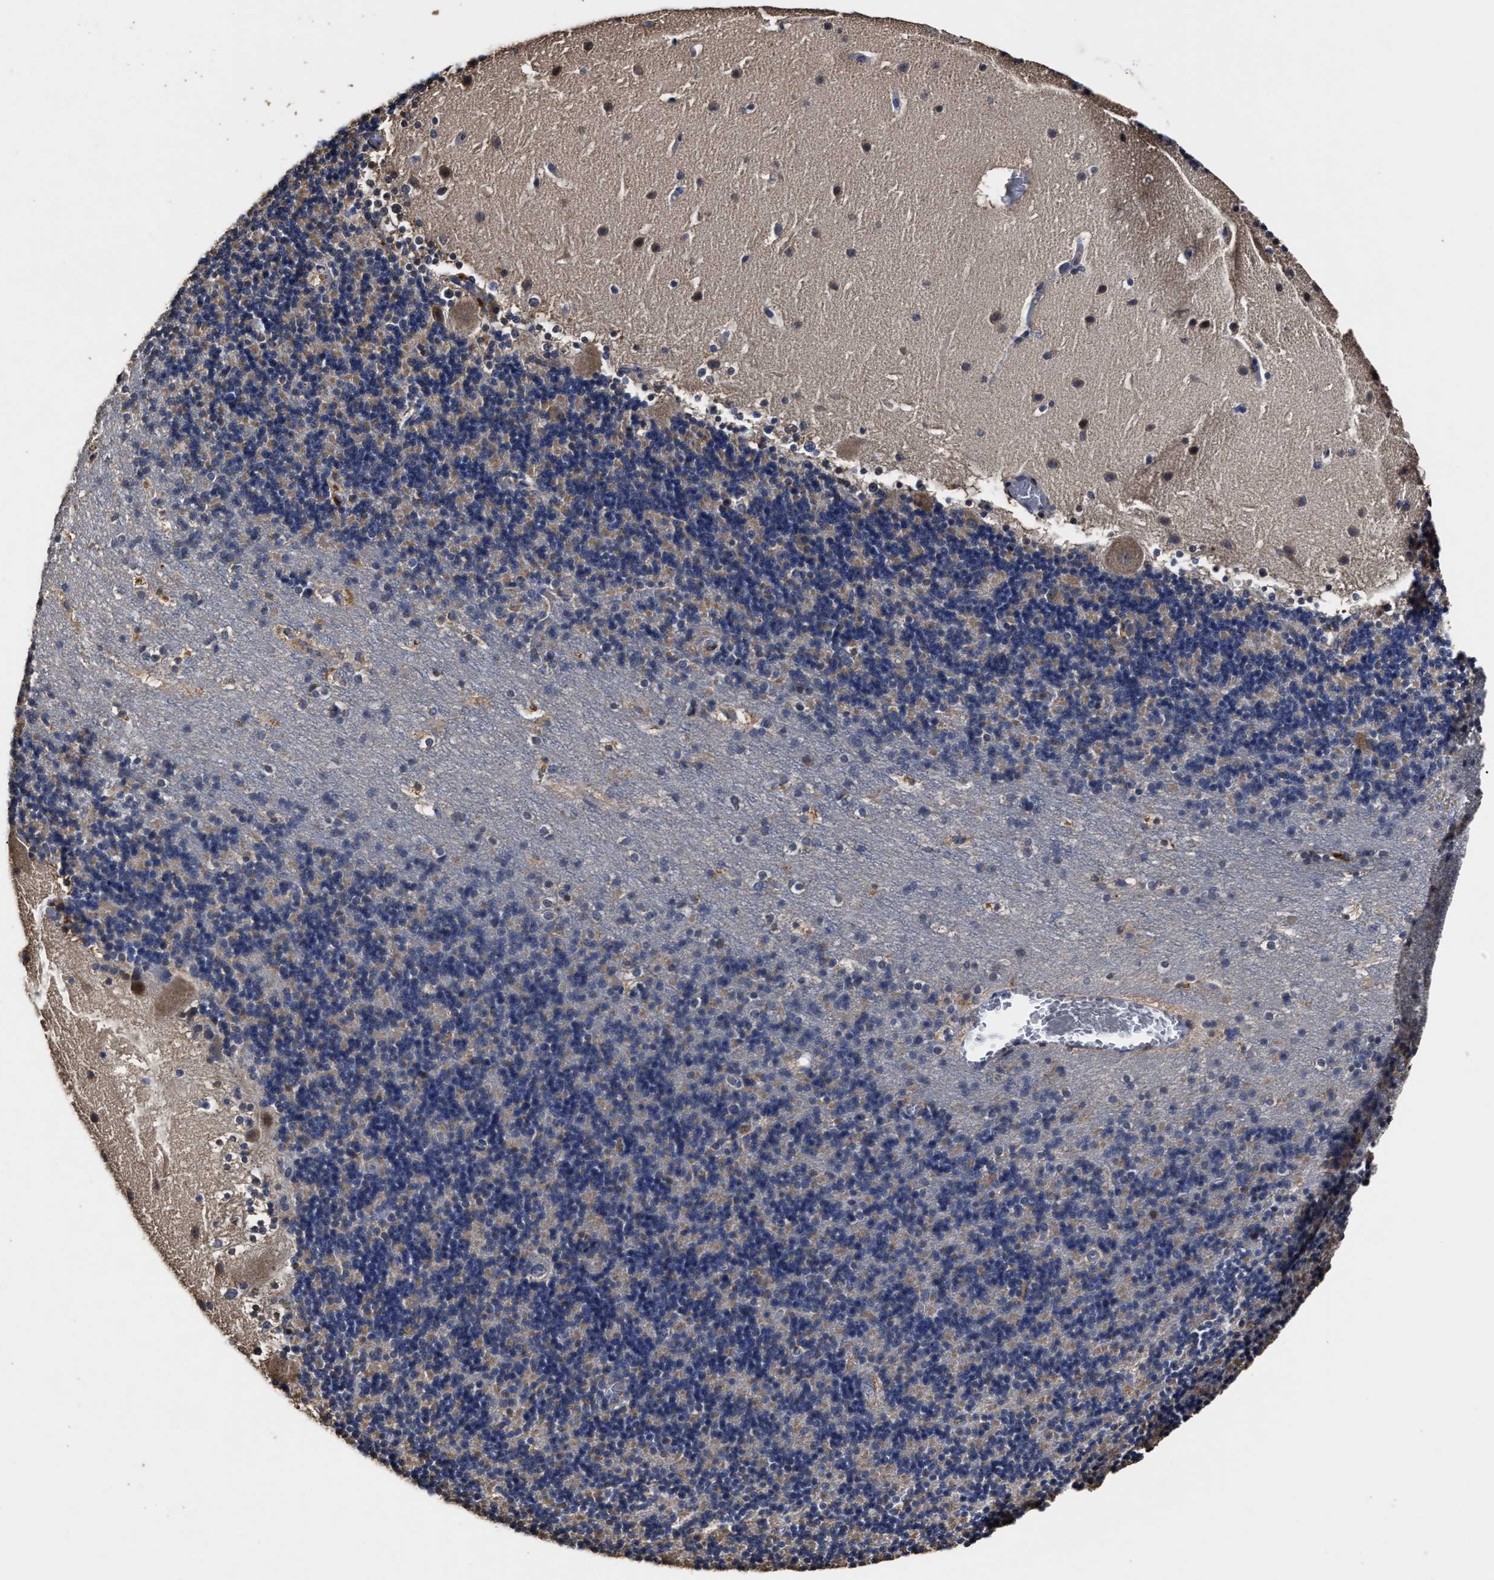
{"staining": {"intensity": "negative", "quantity": "none", "location": "none"}, "tissue": "cerebellum", "cell_type": "Cells in granular layer", "image_type": "normal", "snomed": [{"axis": "morphology", "description": "Normal tissue, NOS"}, {"axis": "topography", "description": "Cerebellum"}], "caption": "Immunohistochemistry image of unremarkable cerebellum stained for a protein (brown), which displays no staining in cells in granular layer. (Stains: DAB immunohistochemistry with hematoxylin counter stain, Microscopy: brightfield microscopy at high magnification).", "gene": "PPM1K", "patient": {"sex": "male", "age": 45}}